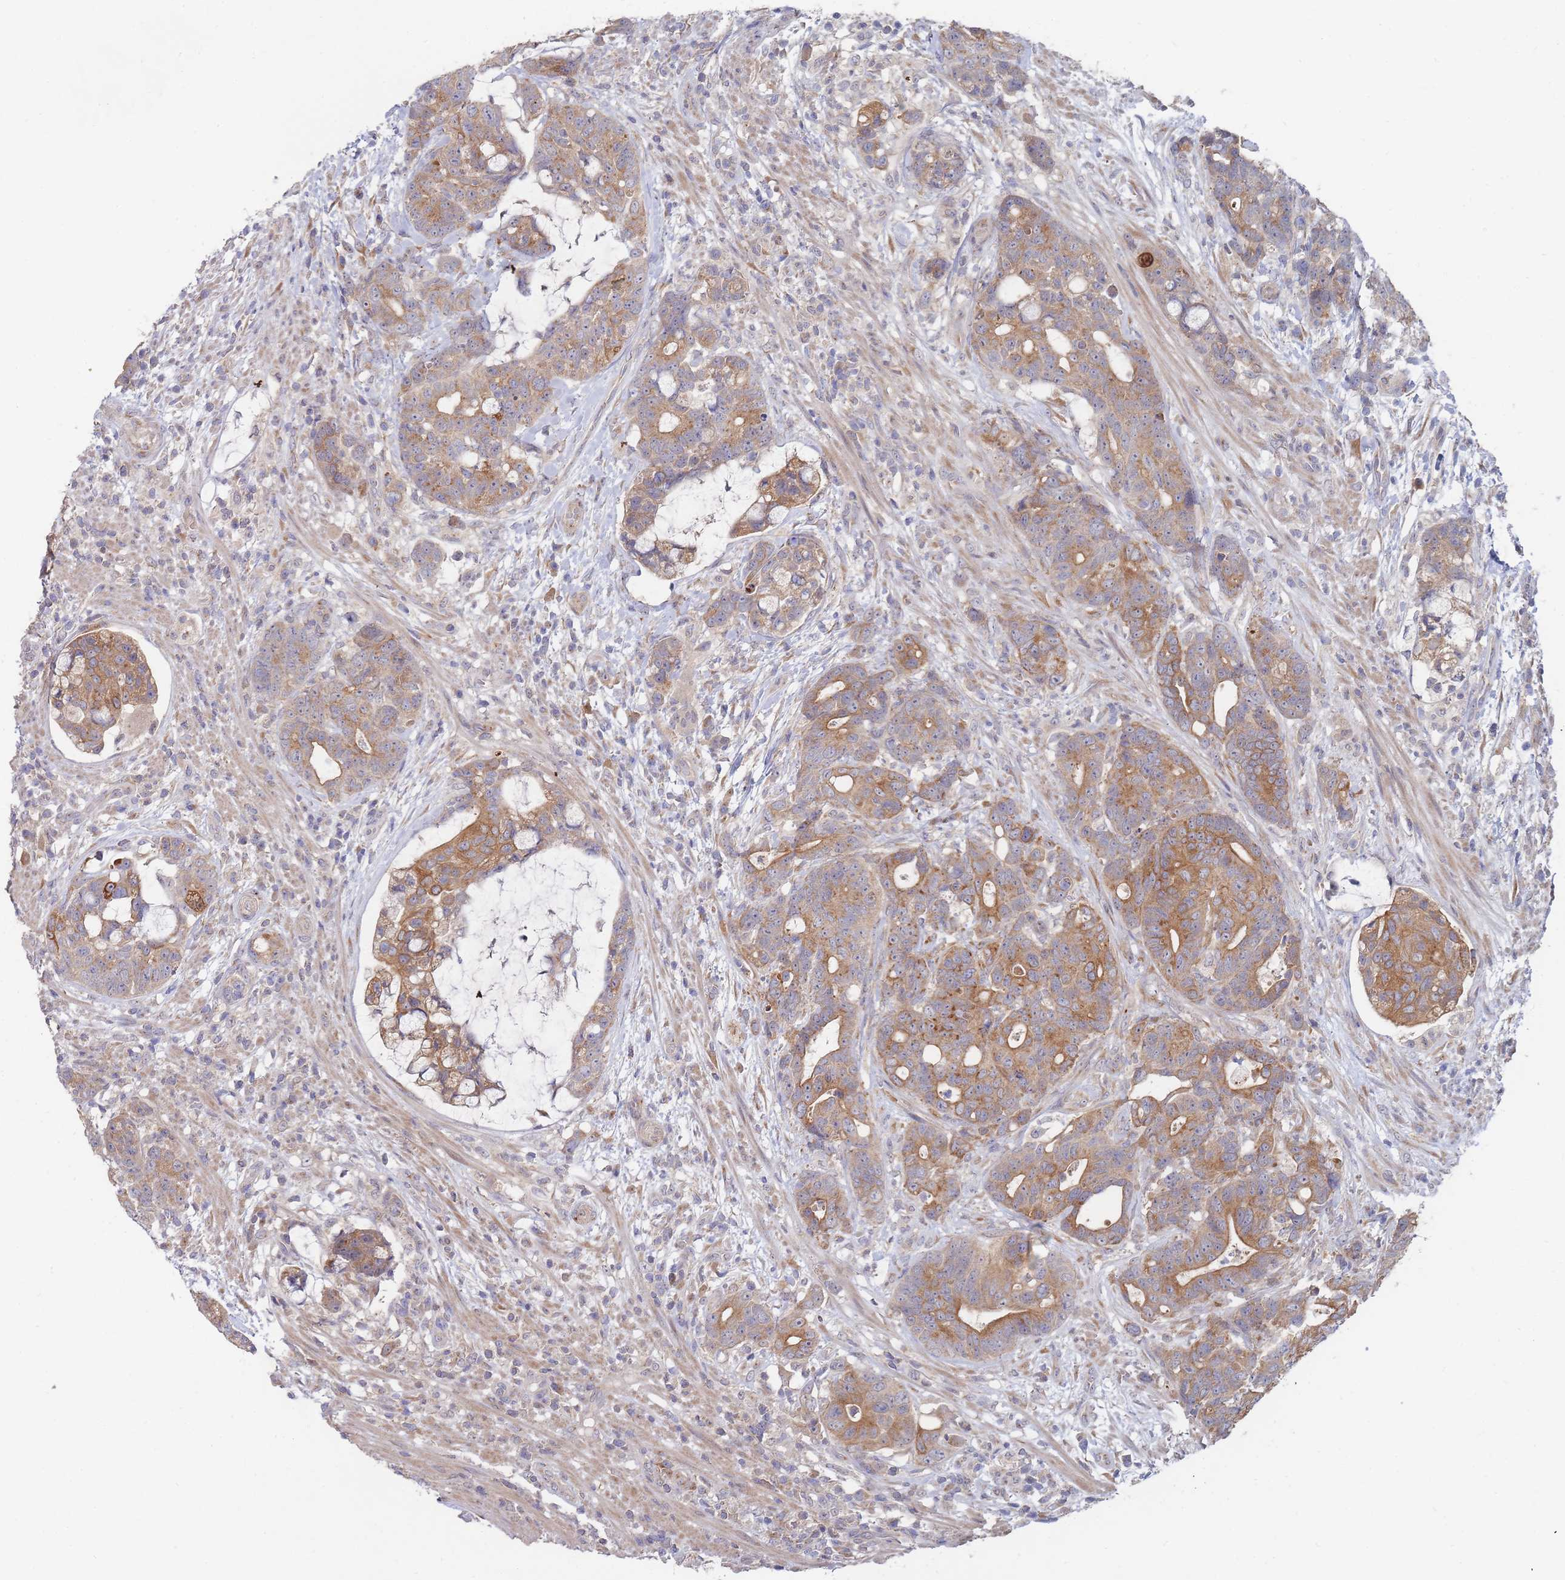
{"staining": {"intensity": "moderate", "quantity": ">75%", "location": "cytoplasmic/membranous"}, "tissue": "colorectal cancer", "cell_type": "Tumor cells", "image_type": "cancer", "snomed": [{"axis": "morphology", "description": "Adenocarcinoma, NOS"}, {"axis": "topography", "description": "Colon"}], "caption": "Tumor cells exhibit moderate cytoplasmic/membranous staining in approximately >75% of cells in colorectal cancer.", "gene": "SLC35F5", "patient": {"sex": "female", "age": 82}}